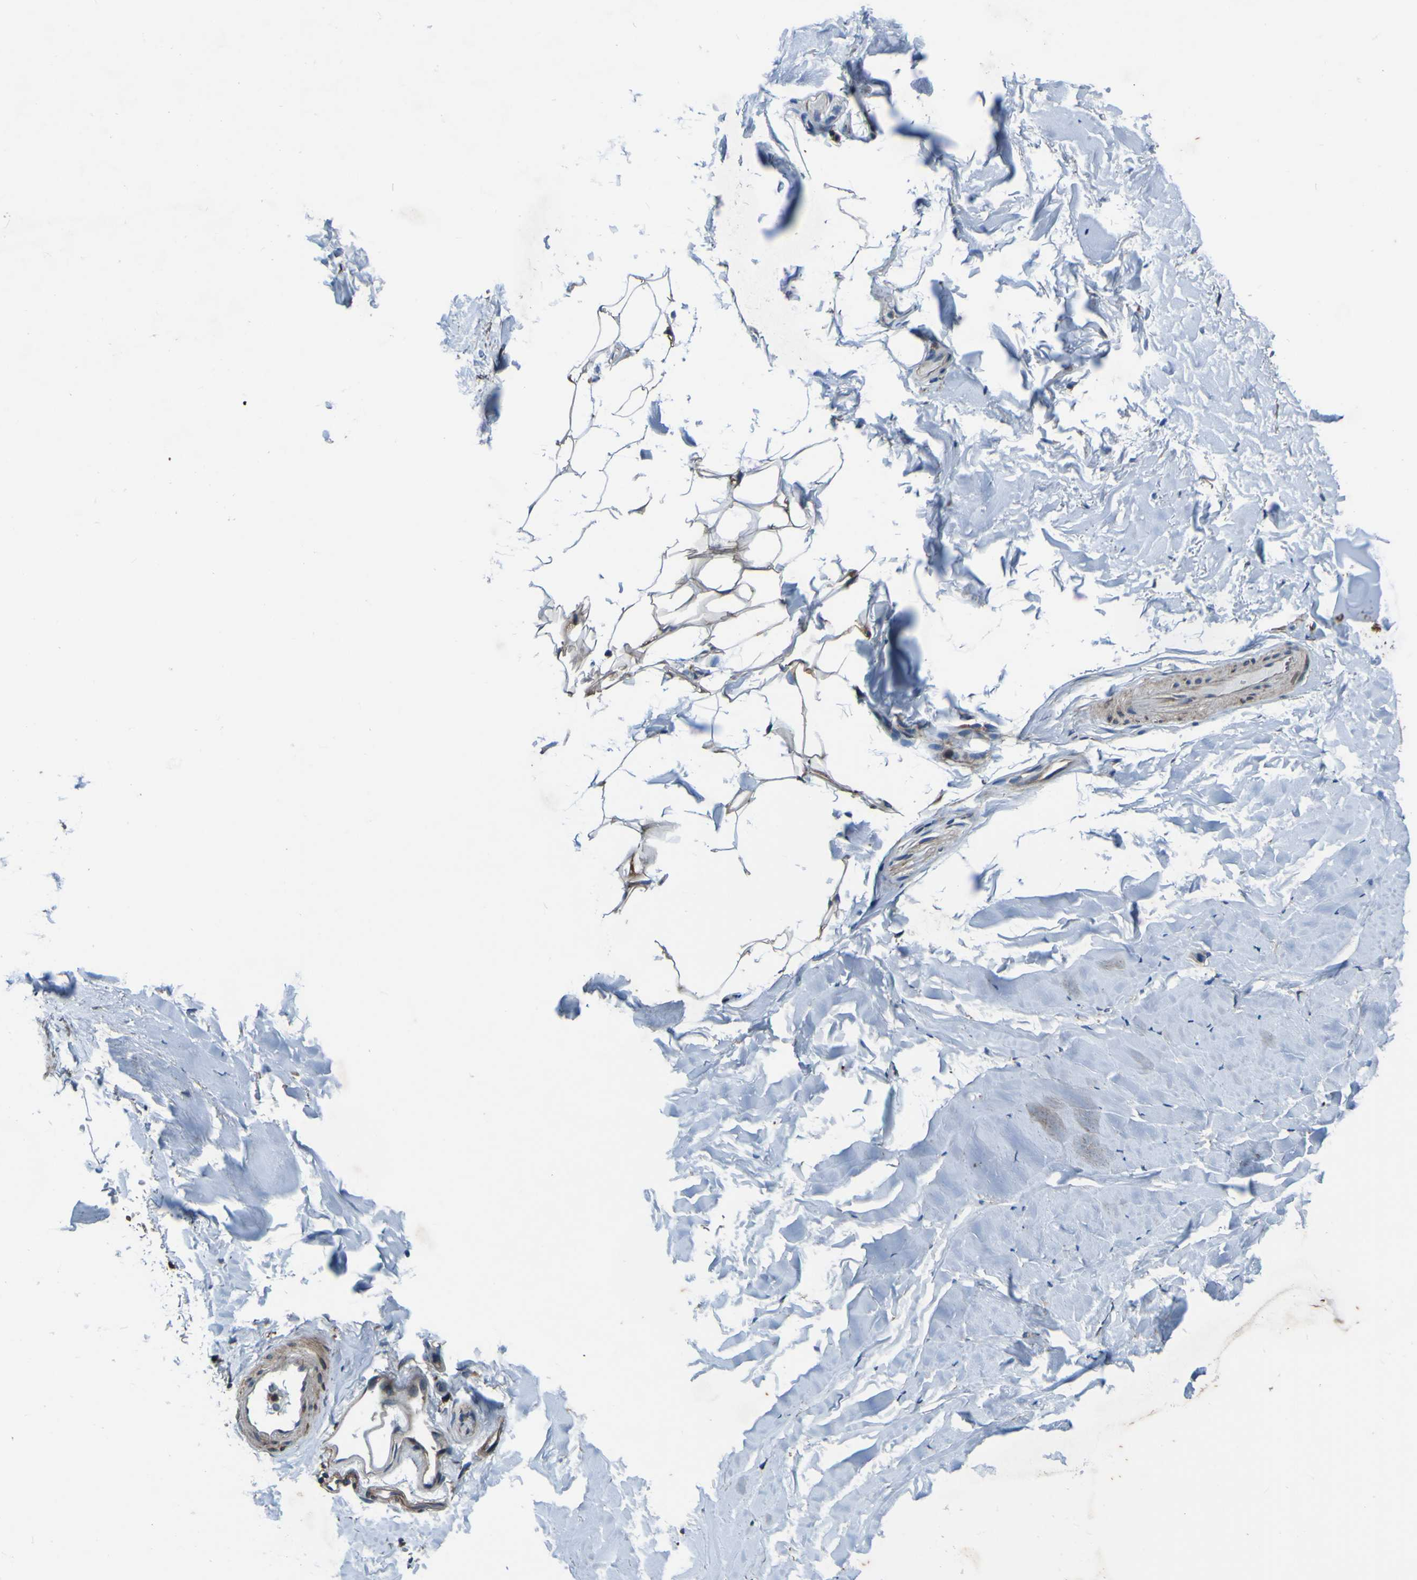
{"staining": {"intensity": "weak", "quantity": ">75%", "location": "cytoplasmic/membranous"}, "tissue": "adipose tissue", "cell_type": "Adipocytes", "image_type": "normal", "snomed": [{"axis": "morphology", "description": "Normal tissue, NOS"}, {"axis": "topography", "description": "Cartilage tissue"}, {"axis": "topography", "description": "Bronchus"}], "caption": "Adipose tissue stained with DAB (3,3'-diaminobenzidine) immunohistochemistry exhibits low levels of weak cytoplasmic/membranous expression in approximately >75% of adipocytes. The staining was performed using DAB to visualize the protein expression in brown, while the nuclei were stained in blue with hematoxylin (Magnification: 20x).", "gene": "RAB5B", "patient": {"sex": "female", "age": 73}}